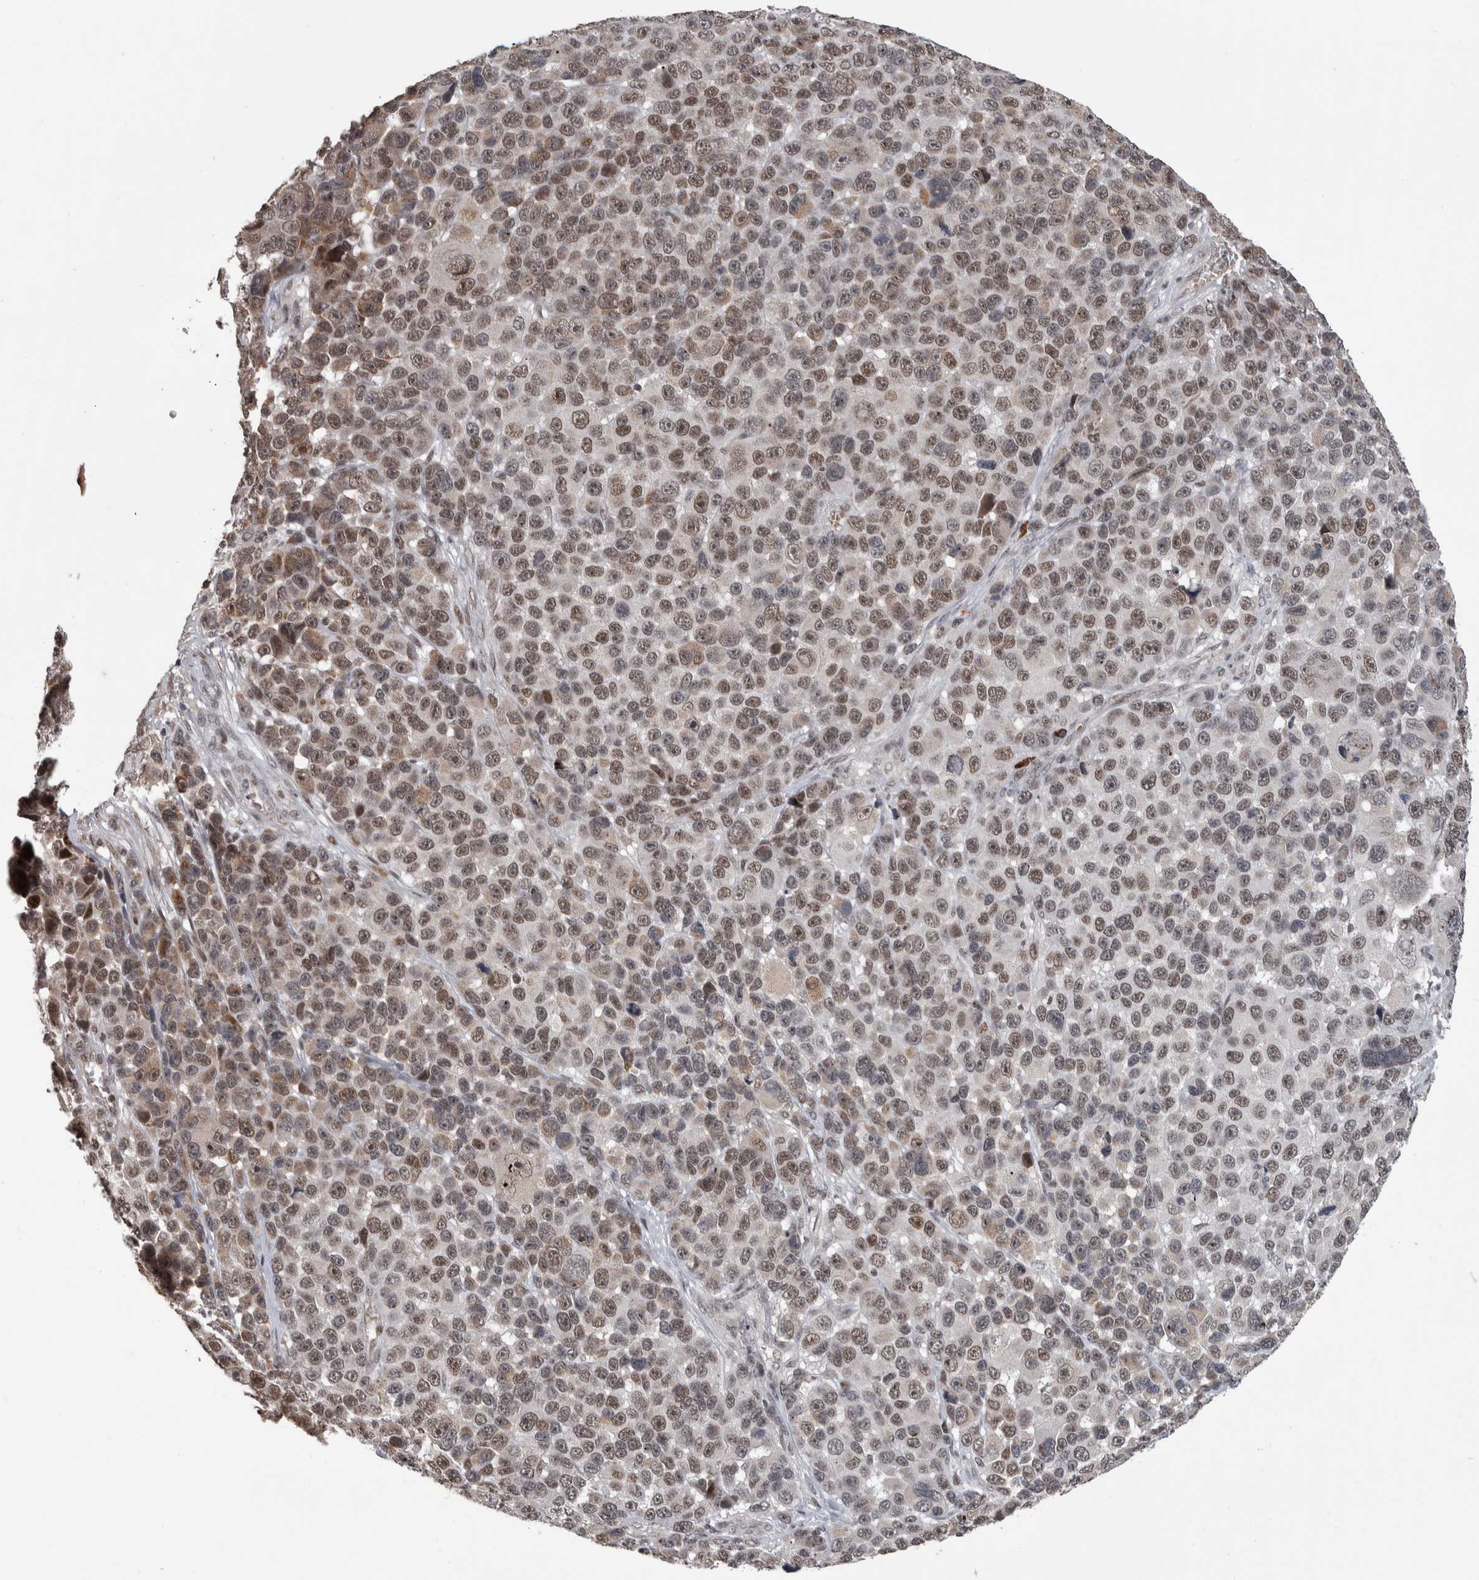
{"staining": {"intensity": "weak", "quantity": ">75%", "location": "nuclear"}, "tissue": "melanoma", "cell_type": "Tumor cells", "image_type": "cancer", "snomed": [{"axis": "morphology", "description": "Malignant melanoma, NOS"}, {"axis": "topography", "description": "Skin"}], "caption": "Protein staining of malignant melanoma tissue exhibits weak nuclear expression in approximately >75% of tumor cells.", "gene": "ZNF592", "patient": {"sex": "male", "age": 53}}